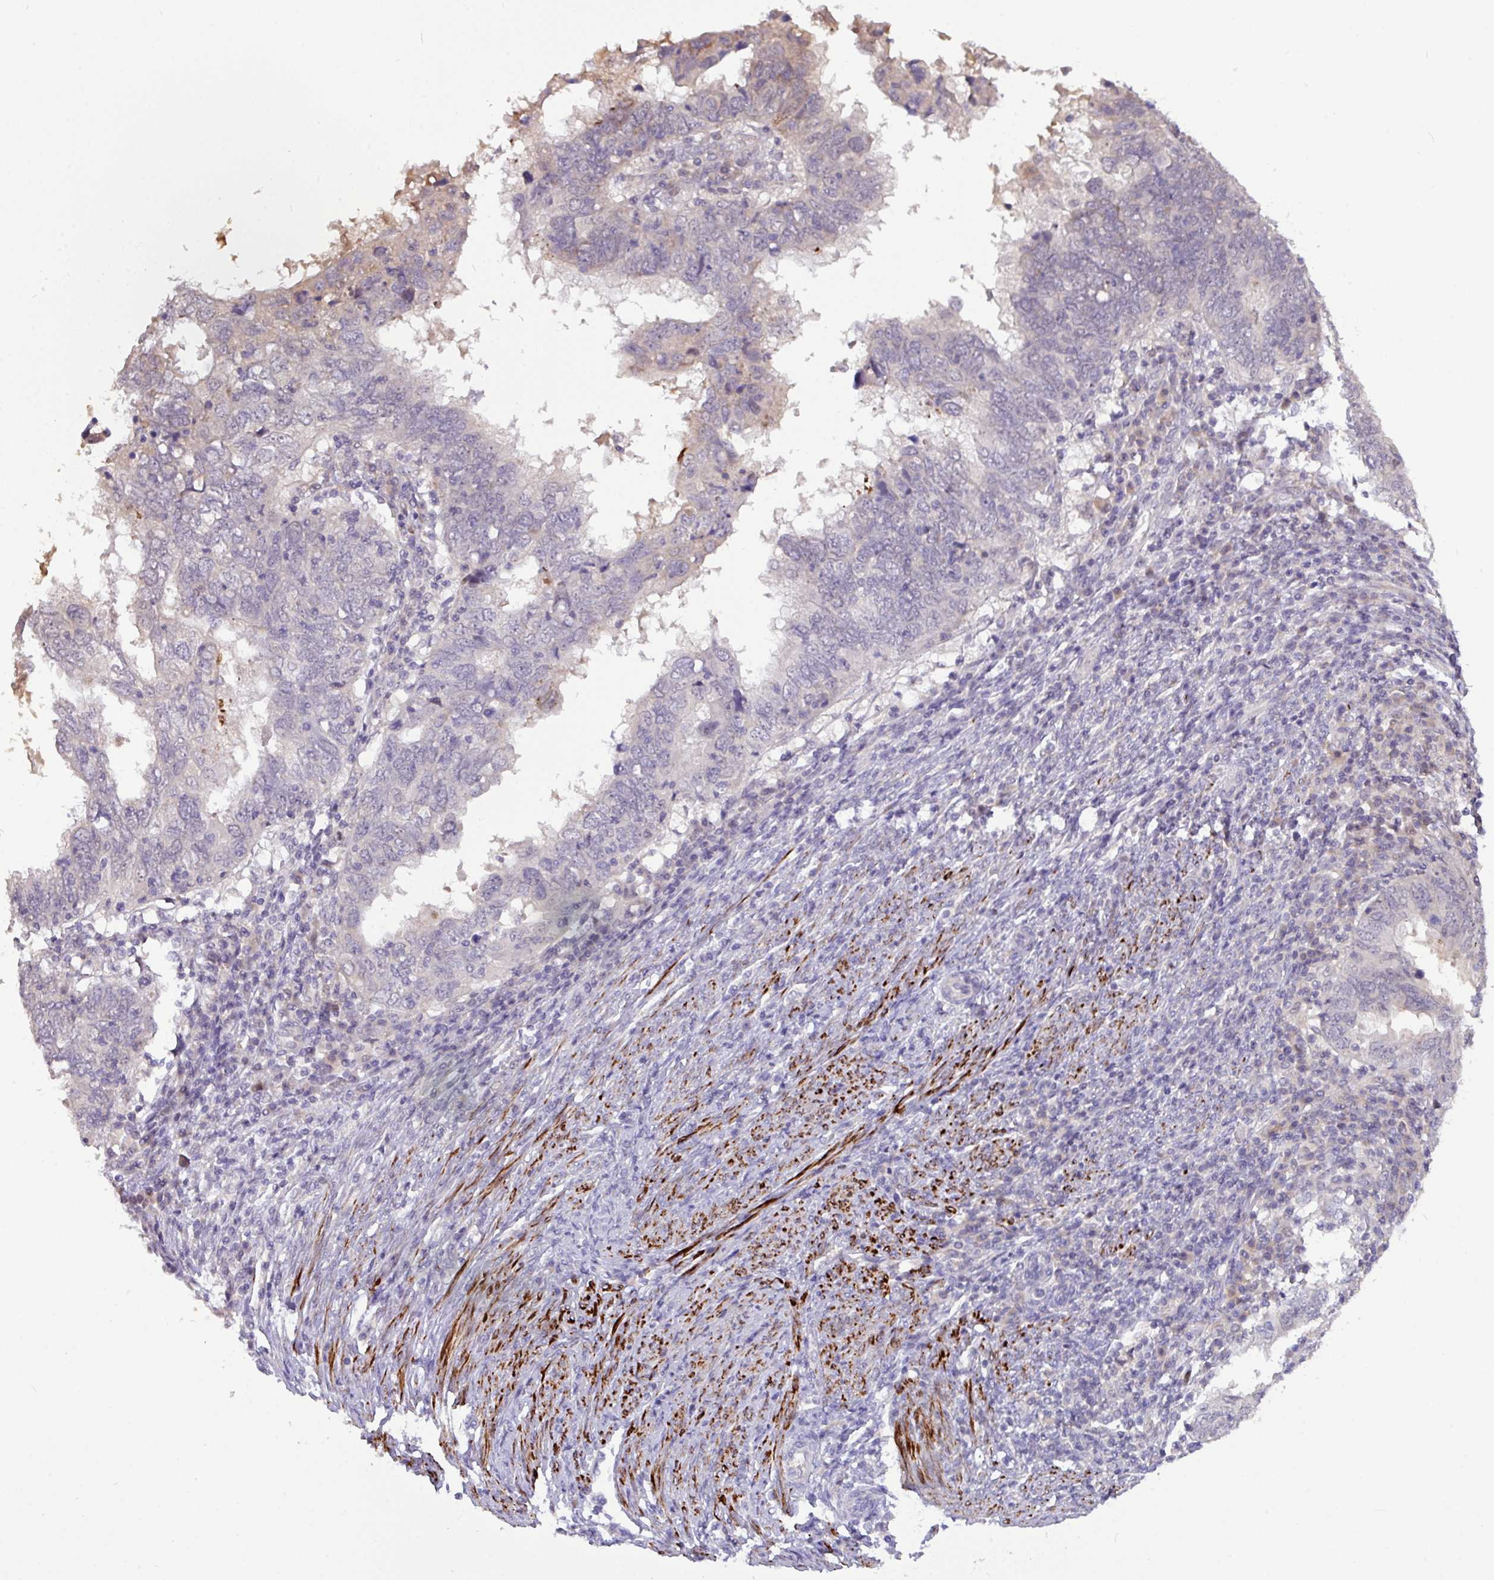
{"staining": {"intensity": "weak", "quantity": "<25%", "location": "cytoplasmic/membranous"}, "tissue": "endometrial cancer", "cell_type": "Tumor cells", "image_type": "cancer", "snomed": [{"axis": "morphology", "description": "Adenocarcinoma, NOS"}, {"axis": "topography", "description": "Uterus"}], "caption": "This image is of endometrial adenocarcinoma stained with IHC to label a protein in brown with the nuclei are counter-stained blue. There is no staining in tumor cells.", "gene": "RIPPLY1", "patient": {"sex": "female", "age": 77}}